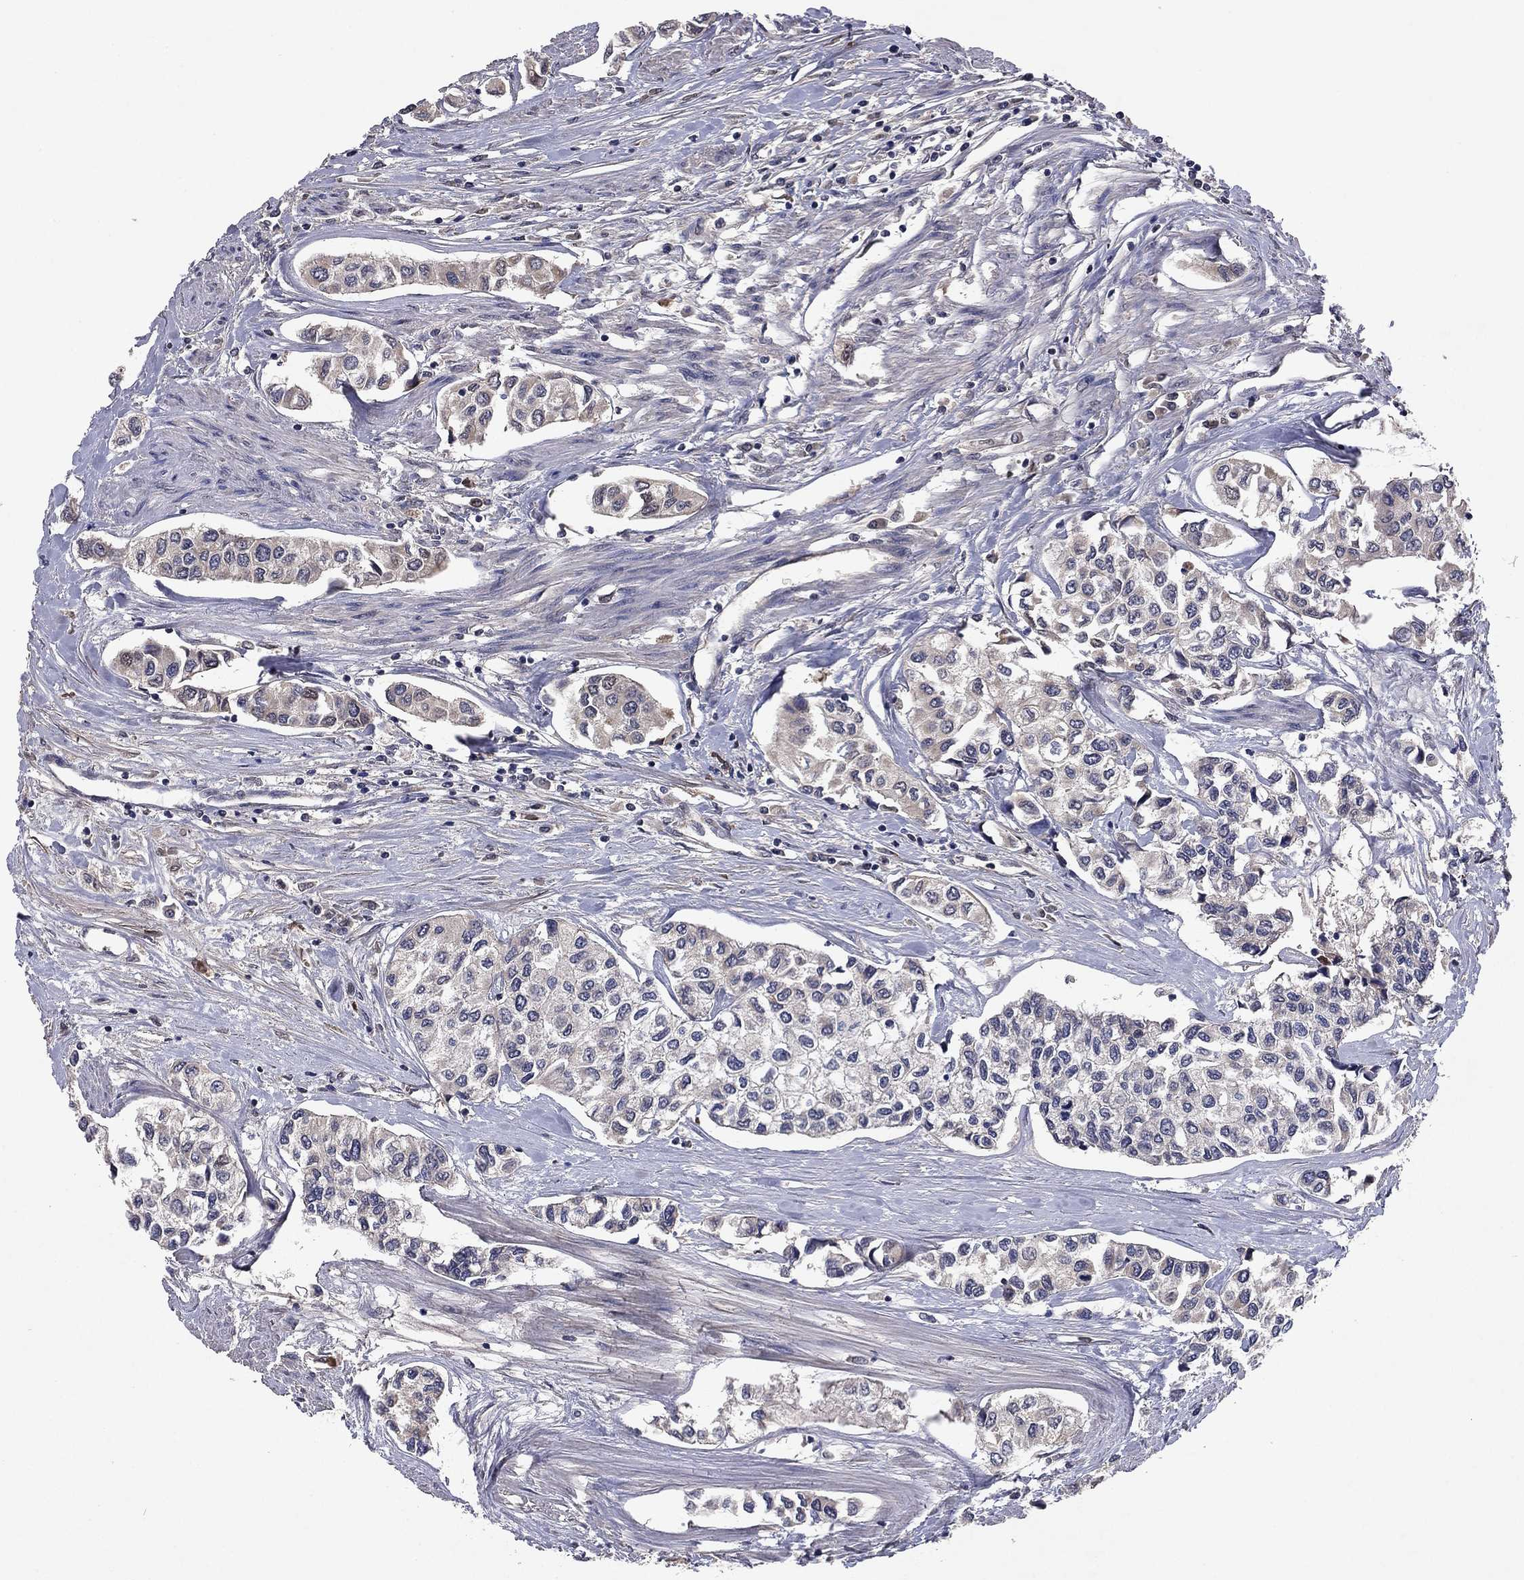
{"staining": {"intensity": "negative", "quantity": "none", "location": "none"}, "tissue": "urothelial cancer", "cell_type": "Tumor cells", "image_type": "cancer", "snomed": [{"axis": "morphology", "description": "Urothelial carcinoma, High grade"}, {"axis": "topography", "description": "Urinary bladder"}], "caption": "High power microscopy histopathology image of an immunohistochemistry histopathology image of urothelial cancer, revealing no significant positivity in tumor cells.", "gene": "PROS1", "patient": {"sex": "male", "age": 73}}